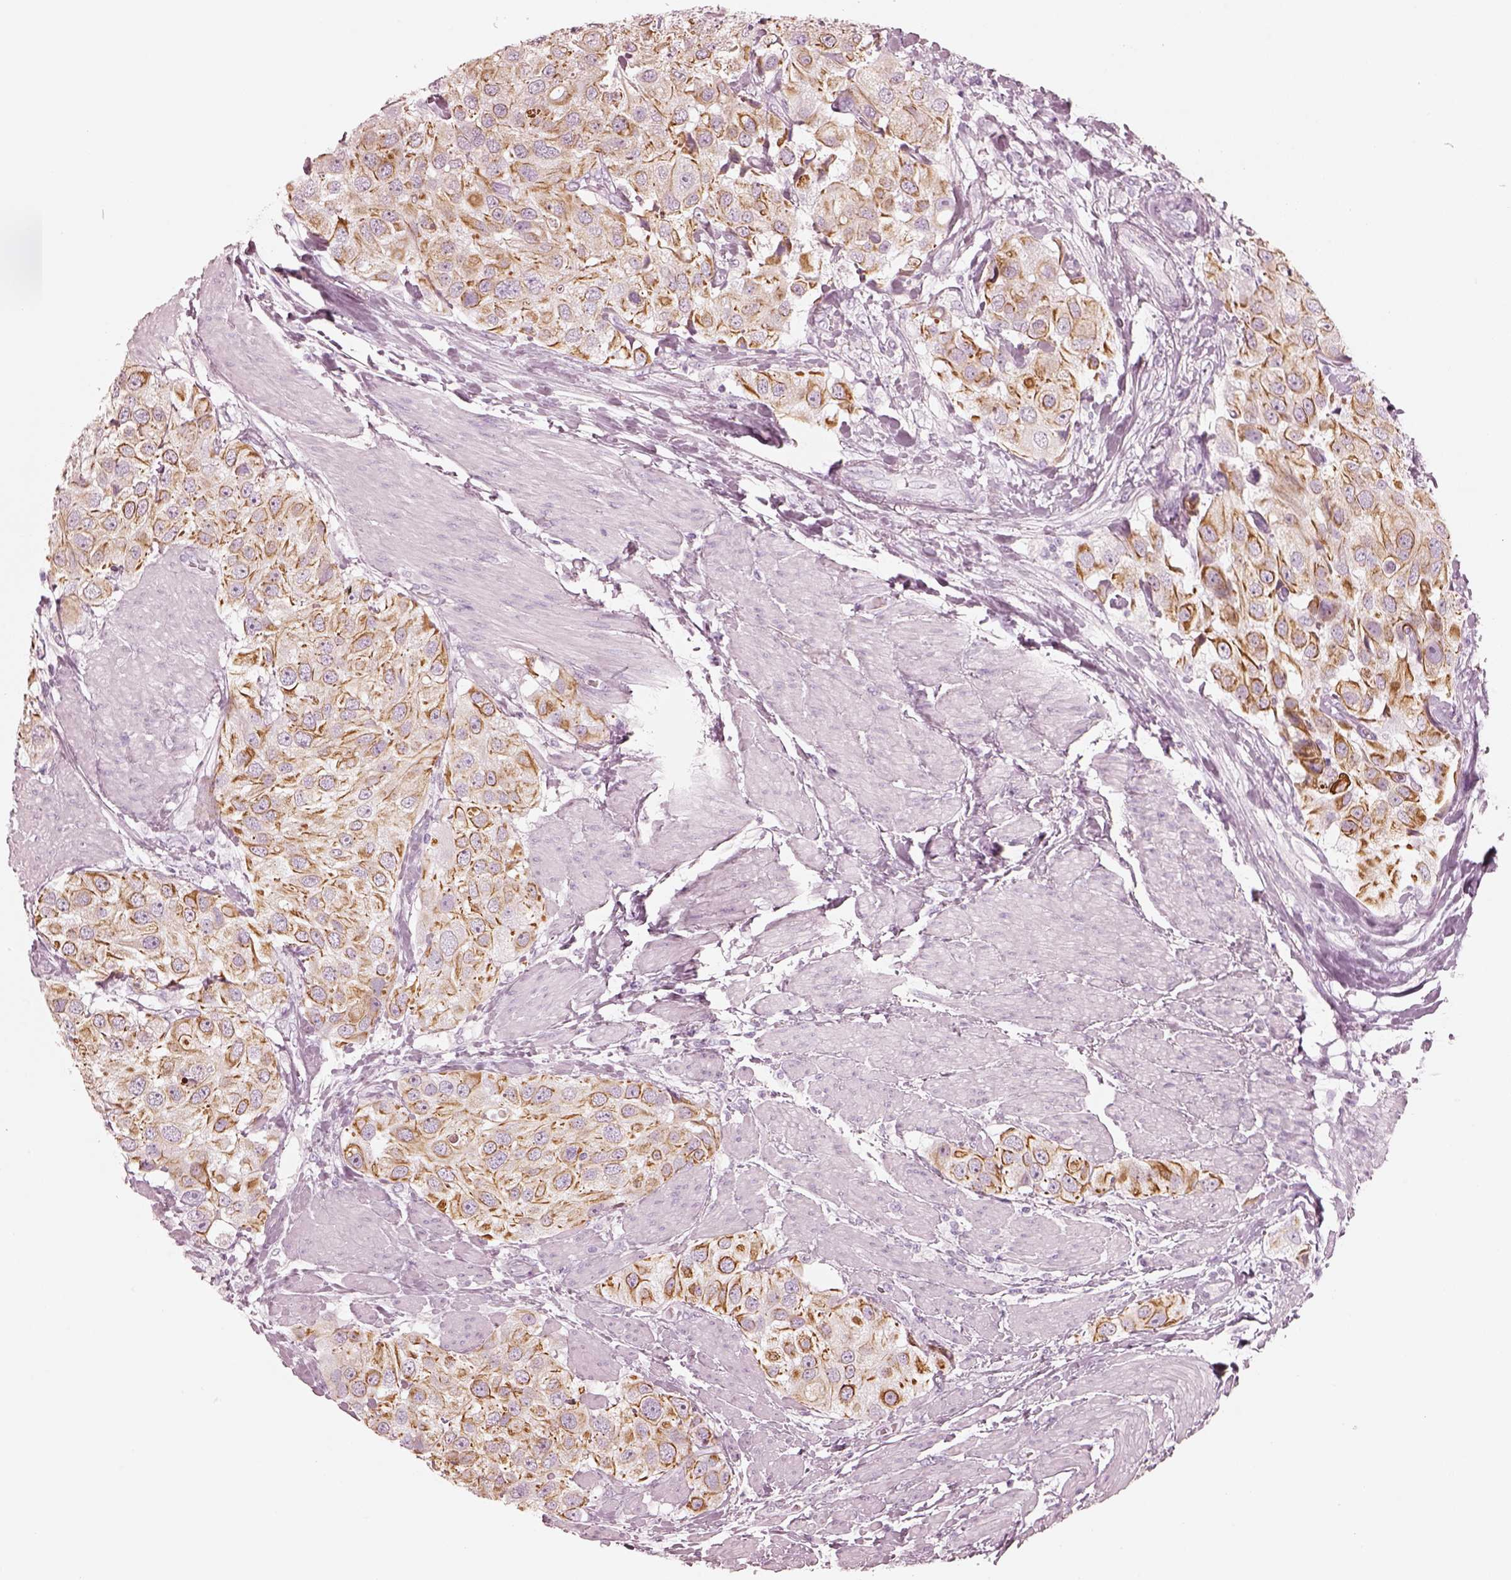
{"staining": {"intensity": "moderate", "quantity": ">75%", "location": "cytoplasmic/membranous"}, "tissue": "urothelial cancer", "cell_type": "Tumor cells", "image_type": "cancer", "snomed": [{"axis": "morphology", "description": "Urothelial carcinoma, High grade"}, {"axis": "topography", "description": "Urinary bladder"}], "caption": "Urothelial carcinoma (high-grade) tissue demonstrates moderate cytoplasmic/membranous expression in approximately >75% of tumor cells, visualized by immunohistochemistry.", "gene": "PON3", "patient": {"sex": "female", "age": 64}}